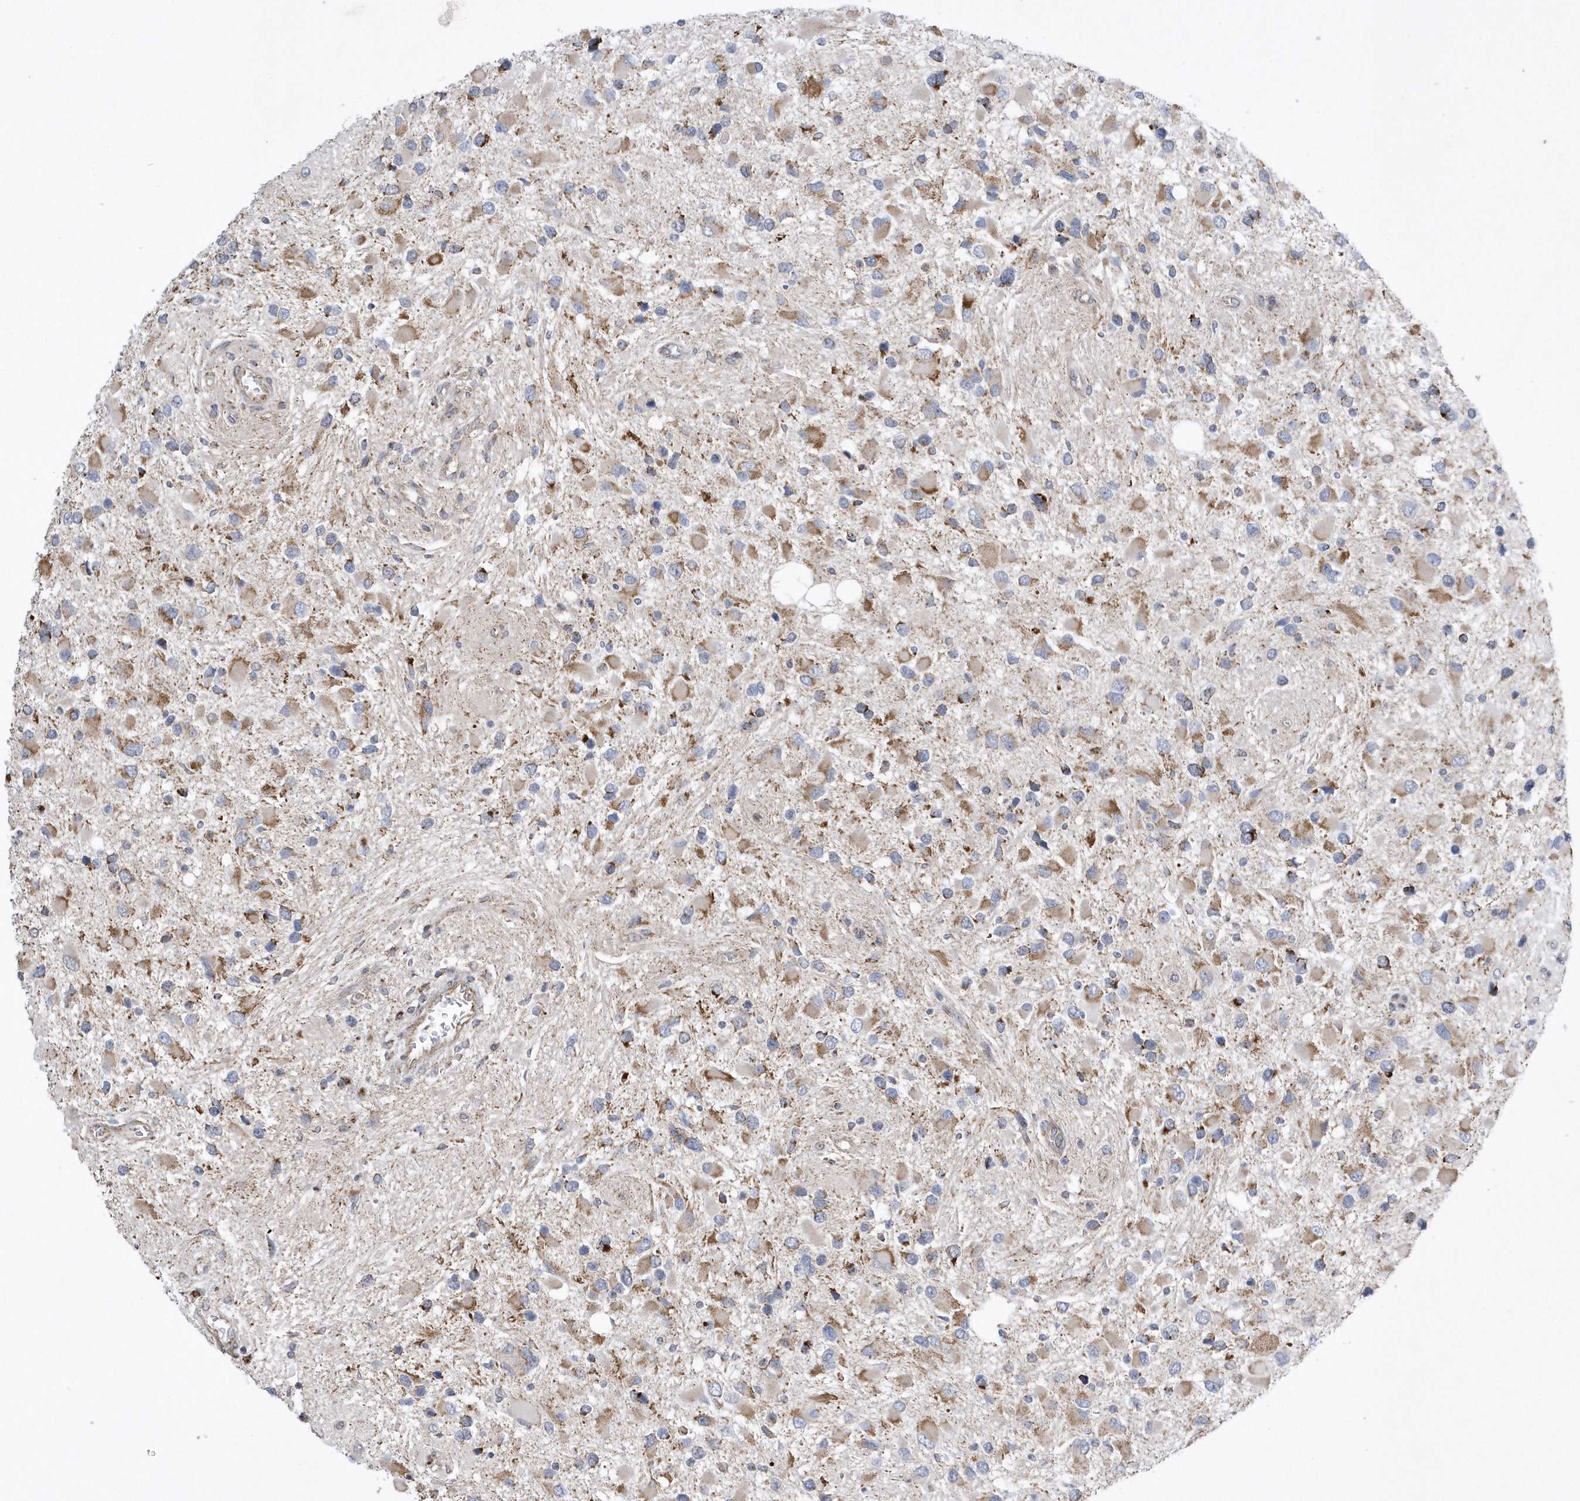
{"staining": {"intensity": "moderate", "quantity": "25%-75%", "location": "cytoplasmic/membranous"}, "tissue": "glioma", "cell_type": "Tumor cells", "image_type": "cancer", "snomed": [{"axis": "morphology", "description": "Glioma, malignant, High grade"}, {"axis": "topography", "description": "Brain"}], "caption": "This image demonstrates immunohistochemistry (IHC) staining of human malignant glioma (high-grade), with medium moderate cytoplasmic/membranous positivity in about 25%-75% of tumor cells.", "gene": "SLX9", "patient": {"sex": "male", "age": 53}}